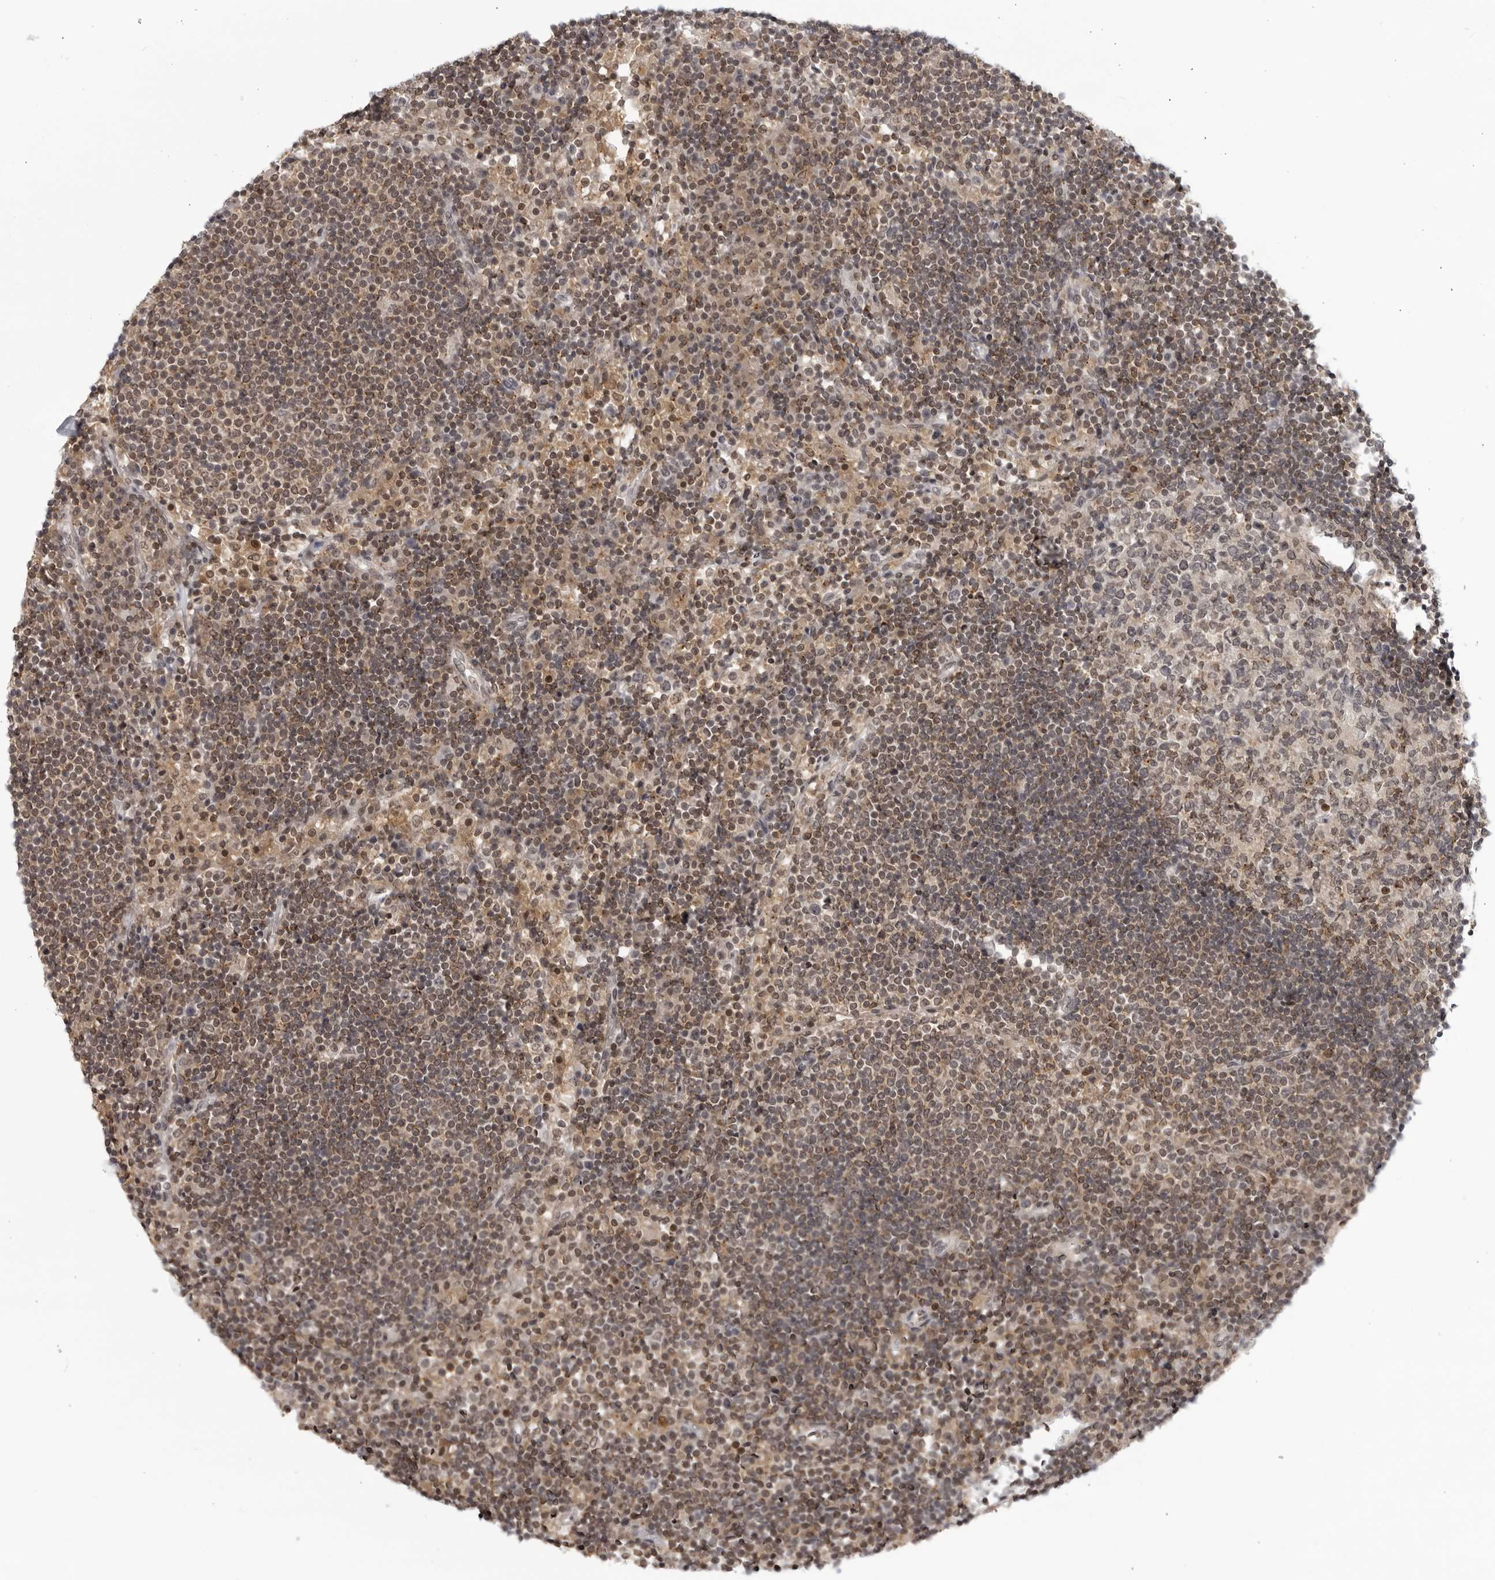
{"staining": {"intensity": "moderate", "quantity": "25%-75%", "location": "nuclear"}, "tissue": "lymph node", "cell_type": "Germinal center cells", "image_type": "normal", "snomed": [{"axis": "morphology", "description": "Normal tissue, NOS"}, {"axis": "topography", "description": "Lymph node"}], "caption": "Germinal center cells exhibit moderate nuclear positivity in about 25%-75% of cells in normal lymph node. (DAB (3,3'-diaminobenzidine) = brown stain, brightfield microscopy at high magnification).", "gene": "CC2D1B", "patient": {"sex": "female", "age": 53}}